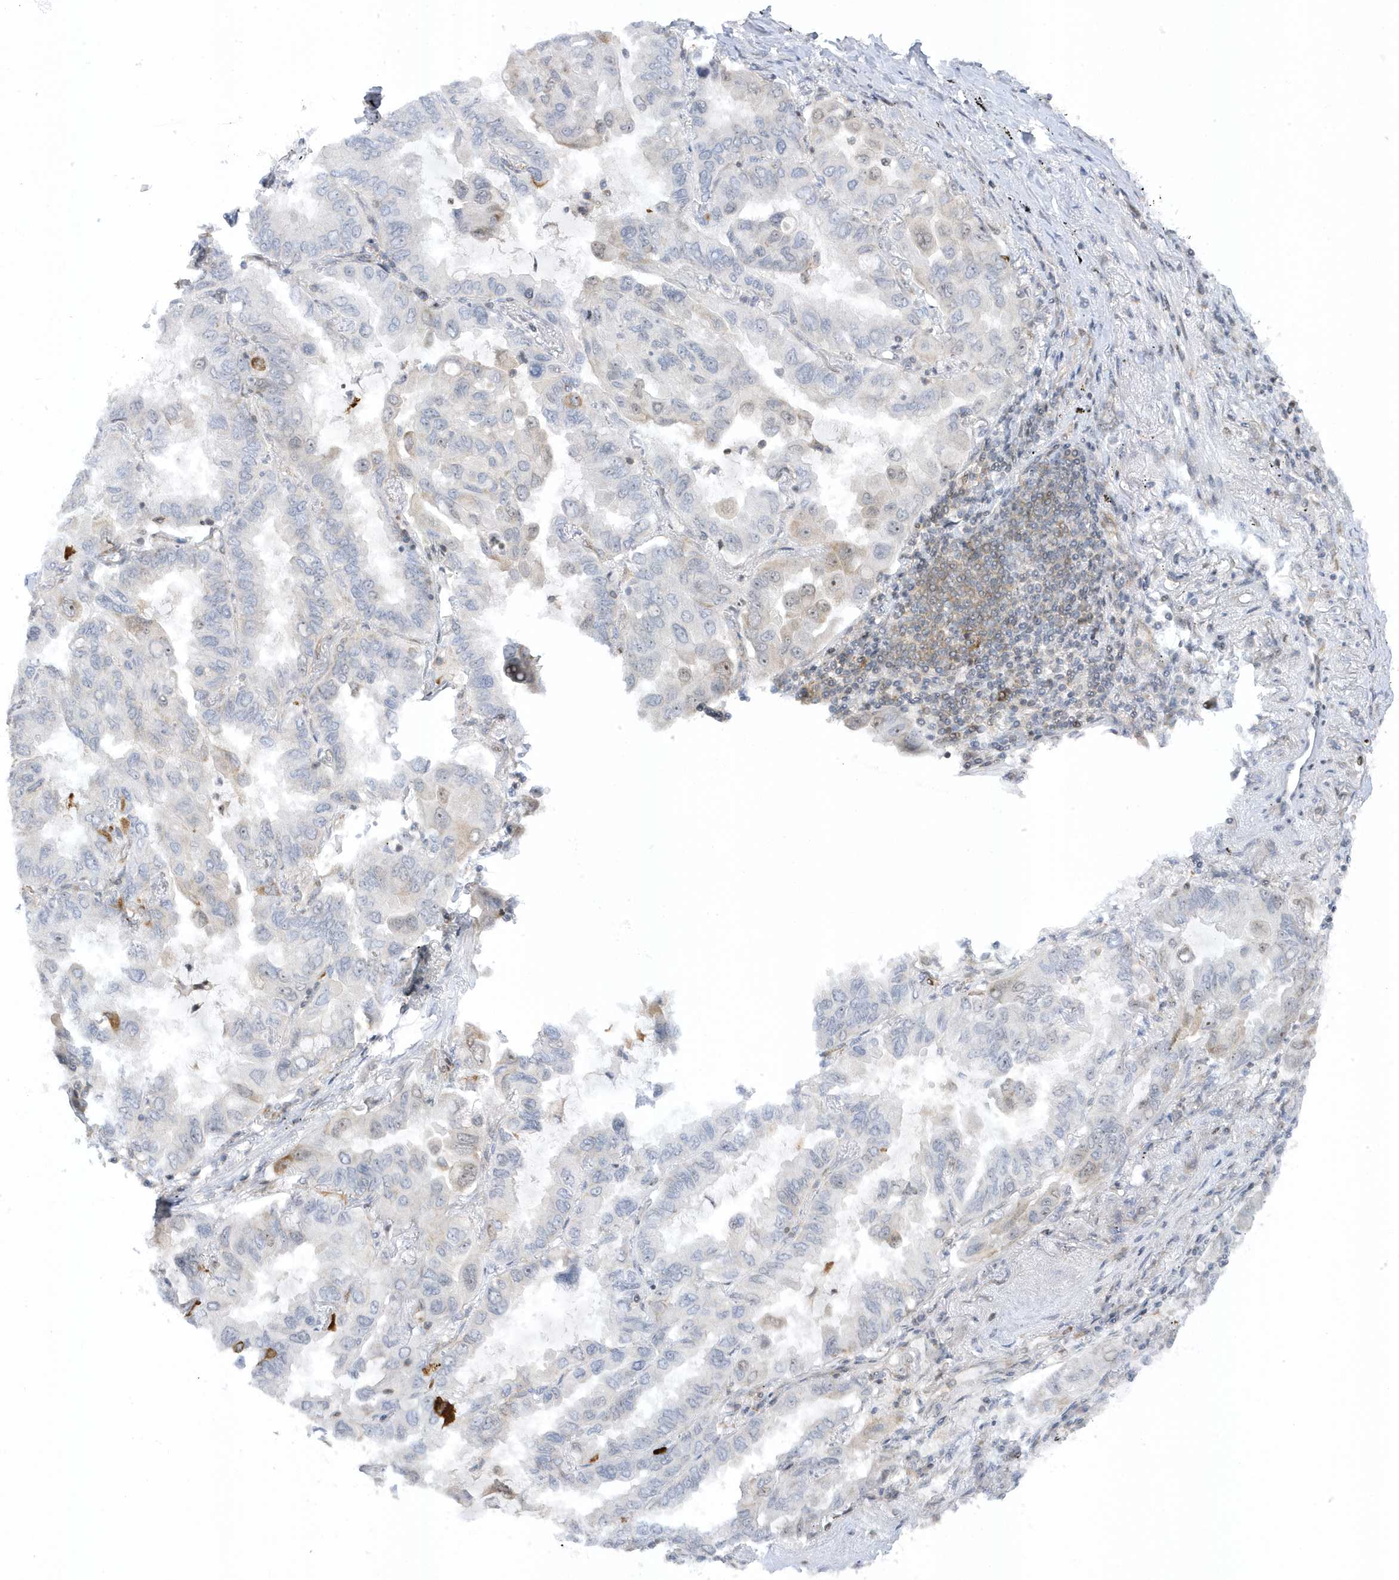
{"staining": {"intensity": "weak", "quantity": "<25%", "location": "cytoplasmic/membranous"}, "tissue": "lung cancer", "cell_type": "Tumor cells", "image_type": "cancer", "snomed": [{"axis": "morphology", "description": "Adenocarcinoma, NOS"}, {"axis": "topography", "description": "Lung"}], "caption": "Immunohistochemical staining of human lung adenocarcinoma reveals no significant staining in tumor cells.", "gene": "MAP7D3", "patient": {"sex": "male", "age": 64}}